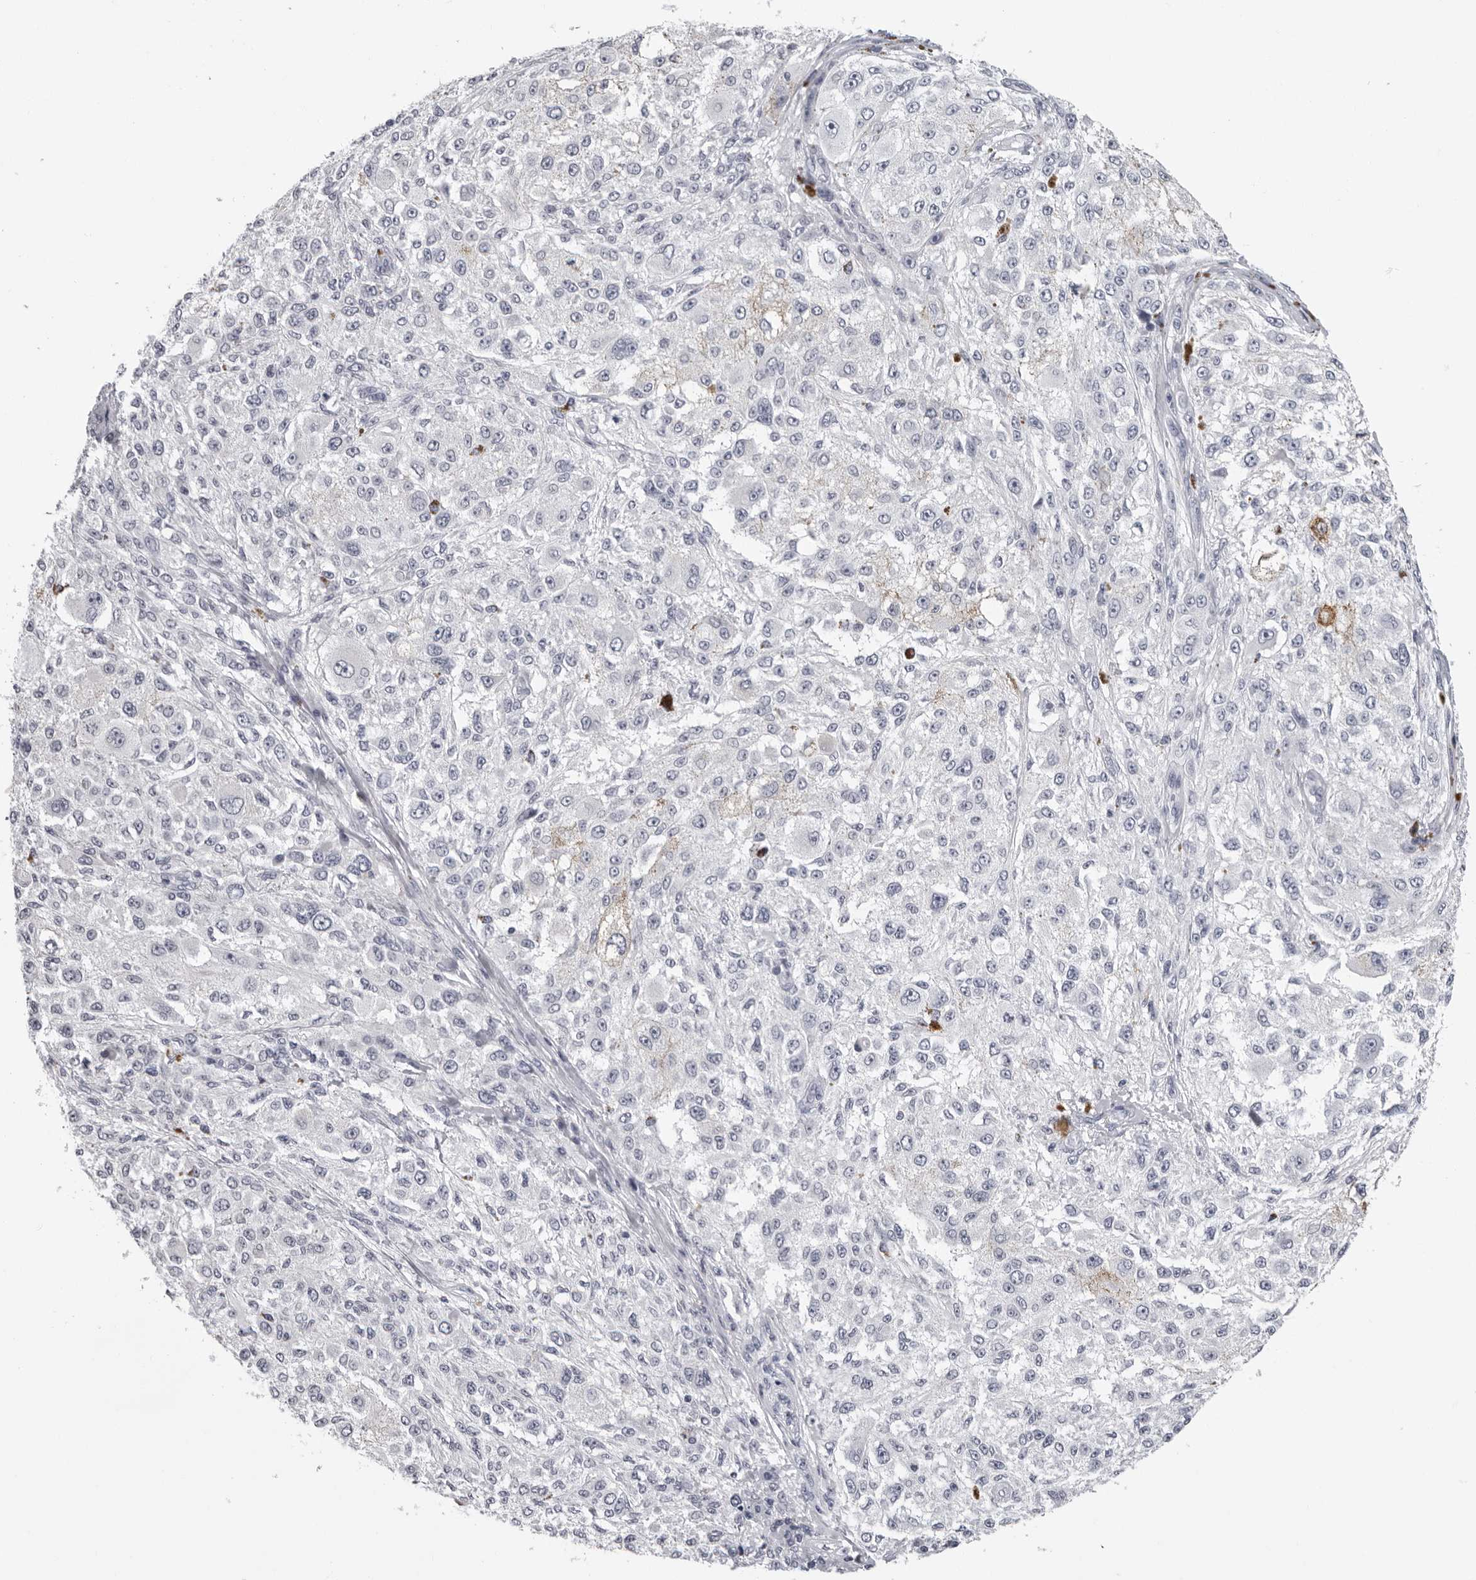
{"staining": {"intensity": "negative", "quantity": "none", "location": "none"}, "tissue": "melanoma", "cell_type": "Tumor cells", "image_type": "cancer", "snomed": [{"axis": "morphology", "description": "Necrosis, NOS"}, {"axis": "morphology", "description": "Malignant melanoma, NOS"}, {"axis": "topography", "description": "Skin"}], "caption": "This is an immunohistochemistry photomicrograph of human melanoma. There is no expression in tumor cells.", "gene": "CCDC28B", "patient": {"sex": "female", "age": 87}}